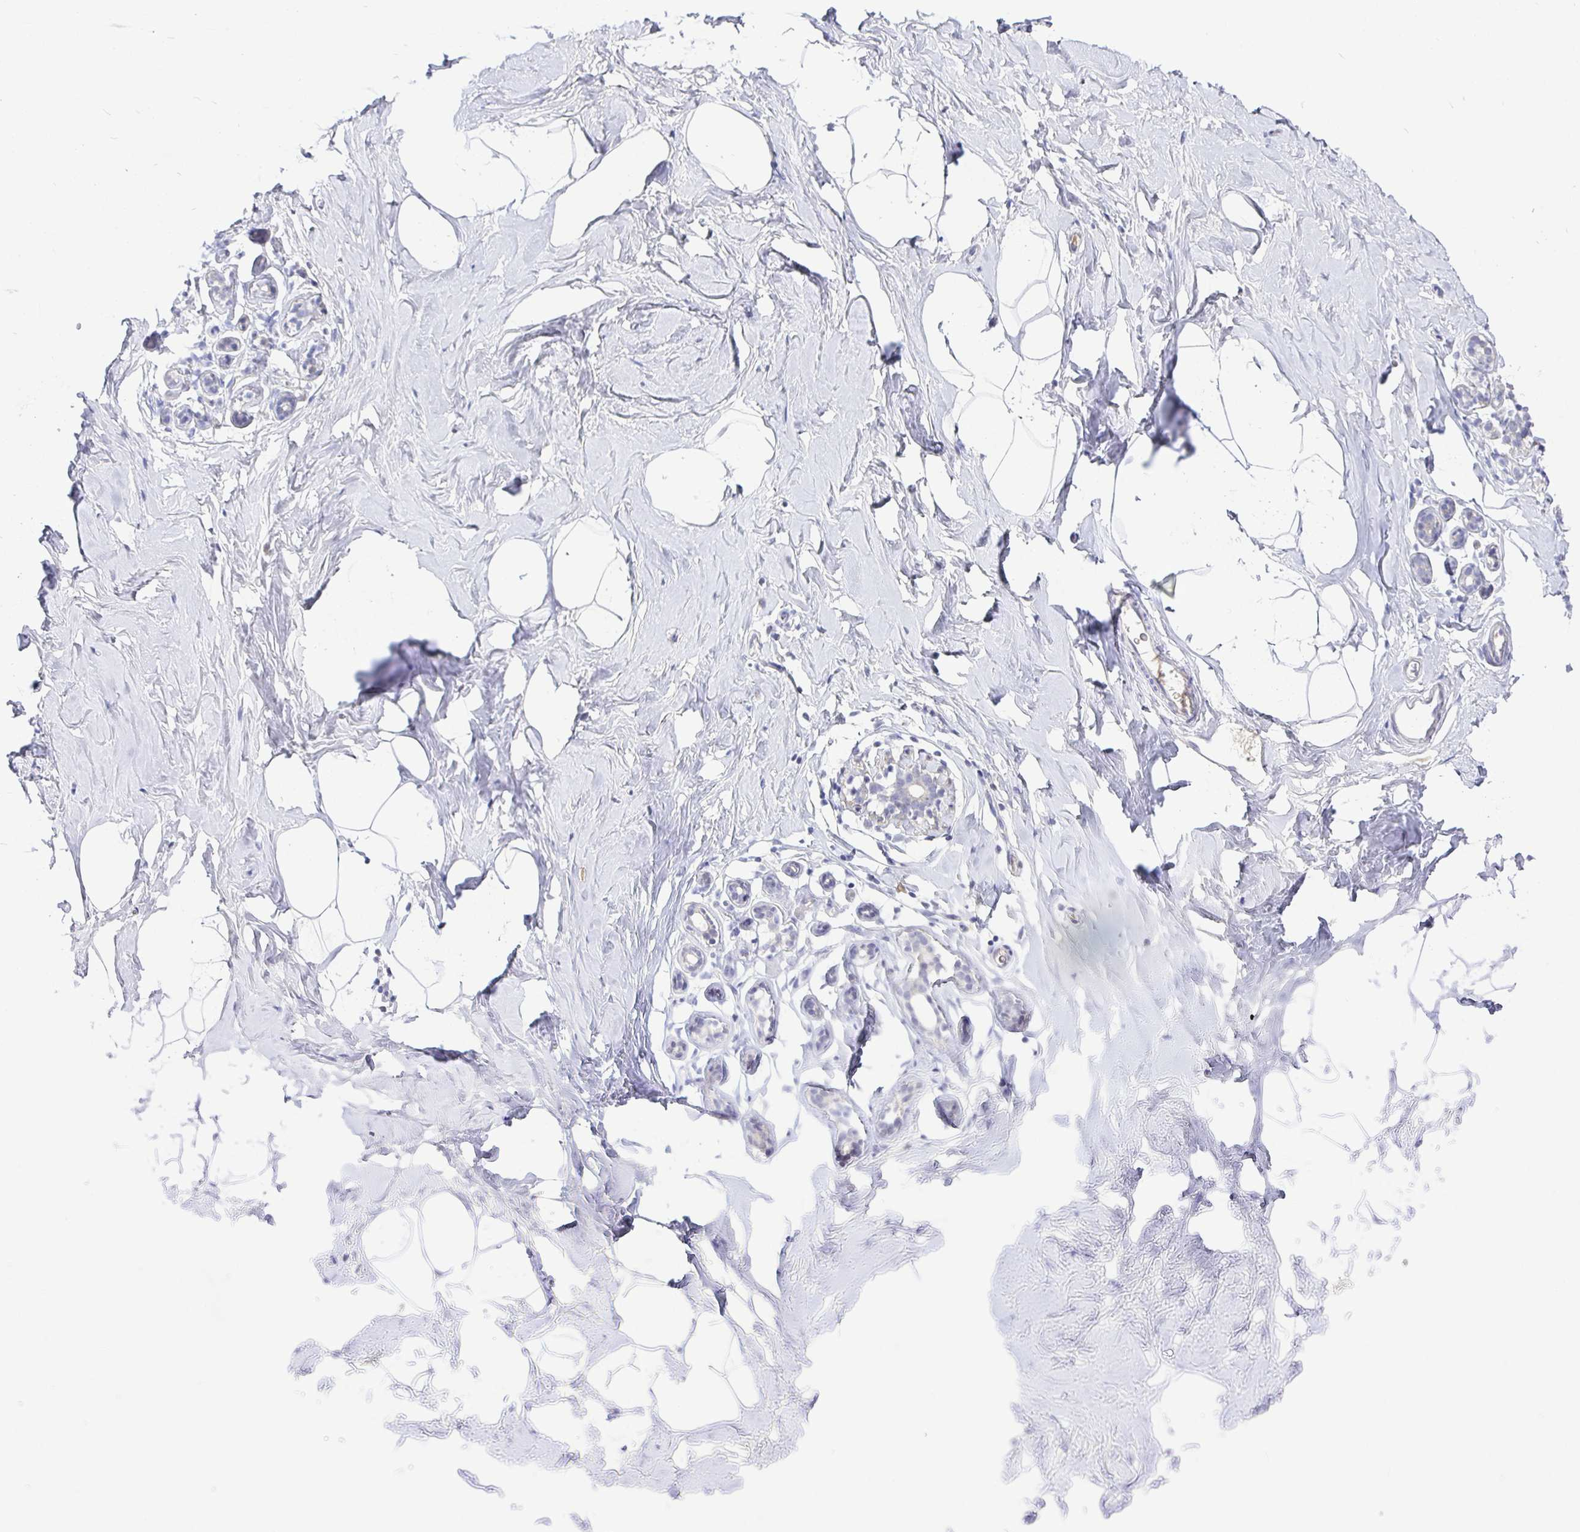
{"staining": {"intensity": "negative", "quantity": "none", "location": "none"}, "tissue": "breast", "cell_type": "Adipocytes", "image_type": "normal", "snomed": [{"axis": "morphology", "description": "Normal tissue, NOS"}, {"axis": "topography", "description": "Breast"}], "caption": "IHC of benign breast shows no positivity in adipocytes.", "gene": "EZHIP", "patient": {"sex": "female", "age": 32}}